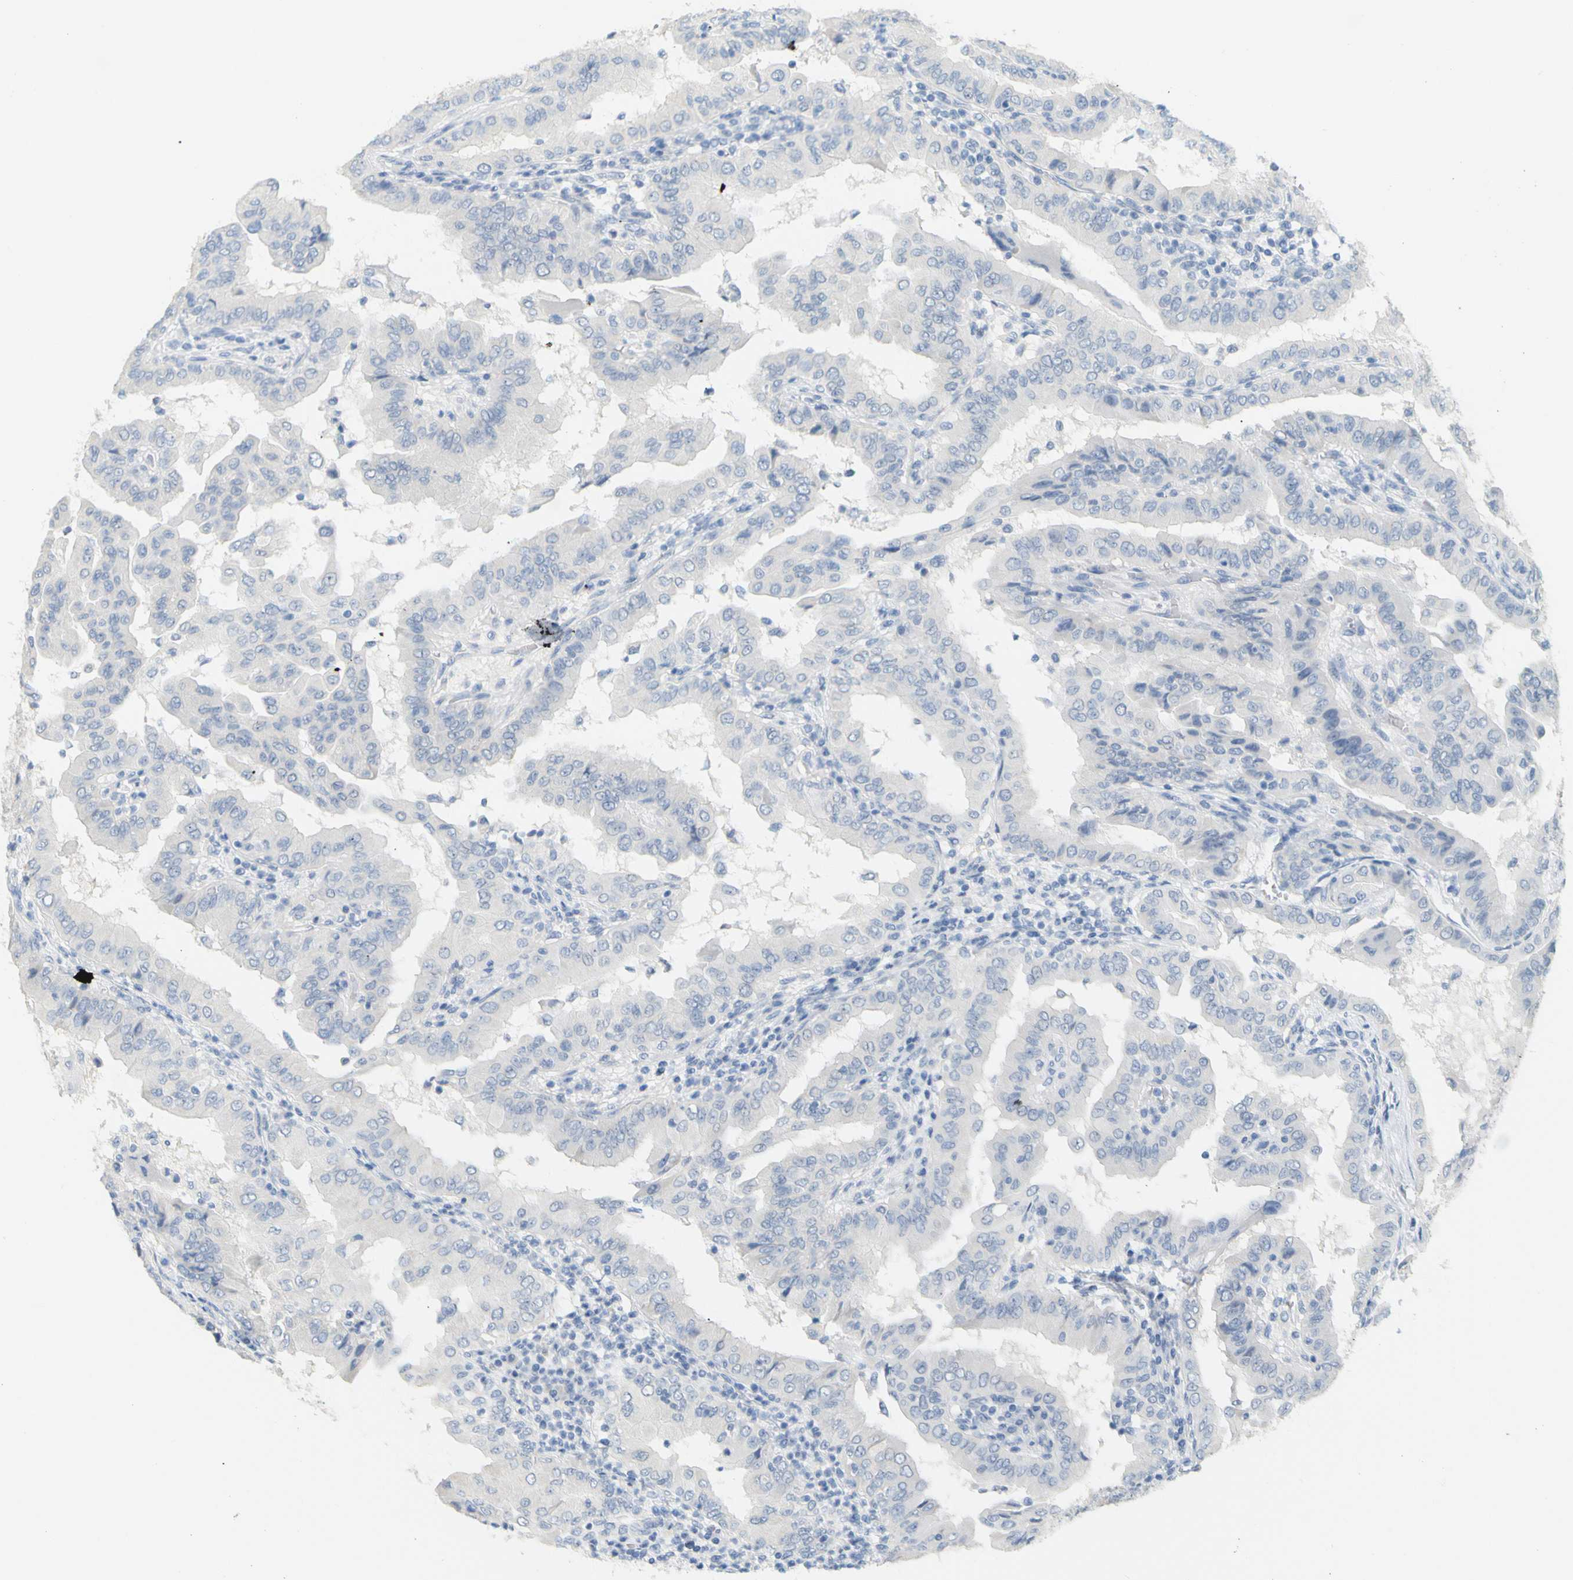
{"staining": {"intensity": "negative", "quantity": "none", "location": "none"}, "tissue": "thyroid cancer", "cell_type": "Tumor cells", "image_type": "cancer", "snomed": [{"axis": "morphology", "description": "Papillary adenocarcinoma, NOS"}, {"axis": "topography", "description": "Thyroid gland"}], "caption": "Tumor cells are negative for brown protein staining in thyroid cancer (papillary adenocarcinoma).", "gene": "OPN1SW", "patient": {"sex": "male", "age": 33}}